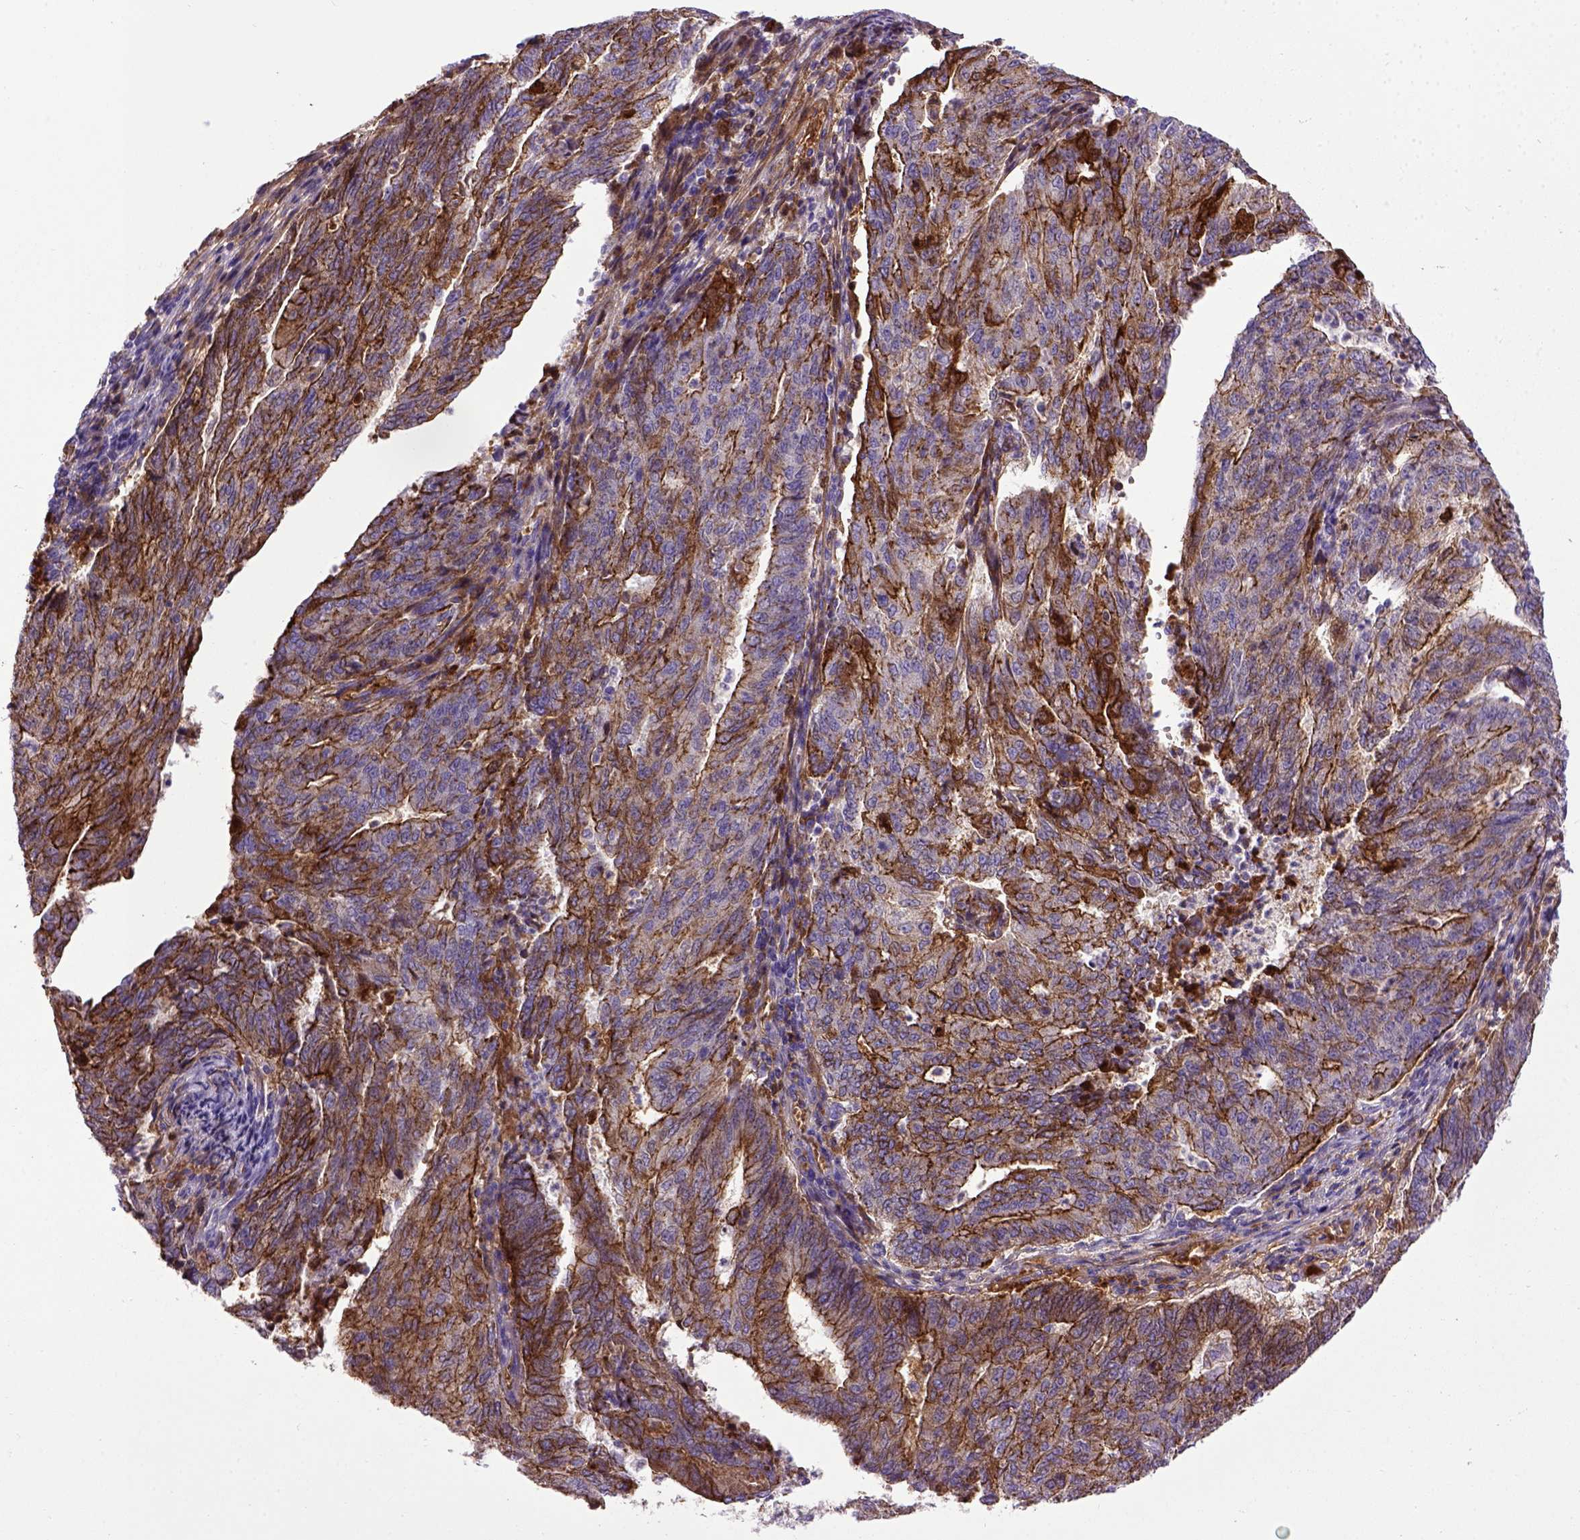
{"staining": {"intensity": "strong", "quantity": ">75%", "location": "cytoplasmic/membranous"}, "tissue": "endometrial cancer", "cell_type": "Tumor cells", "image_type": "cancer", "snomed": [{"axis": "morphology", "description": "Adenocarcinoma, NOS"}, {"axis": "topography", "description": "Endometrium"}], "caption": "Tumor cells demonstrate high levels of strong cytoplasmic/membranous positivity in approximately >75% of cells in adenocarcinoma (endometrial). (Brightfield microscopy of DAB IHC at high magnification).", "gene": "CDH1", "patient": {"sex": "female", "age": 82}}